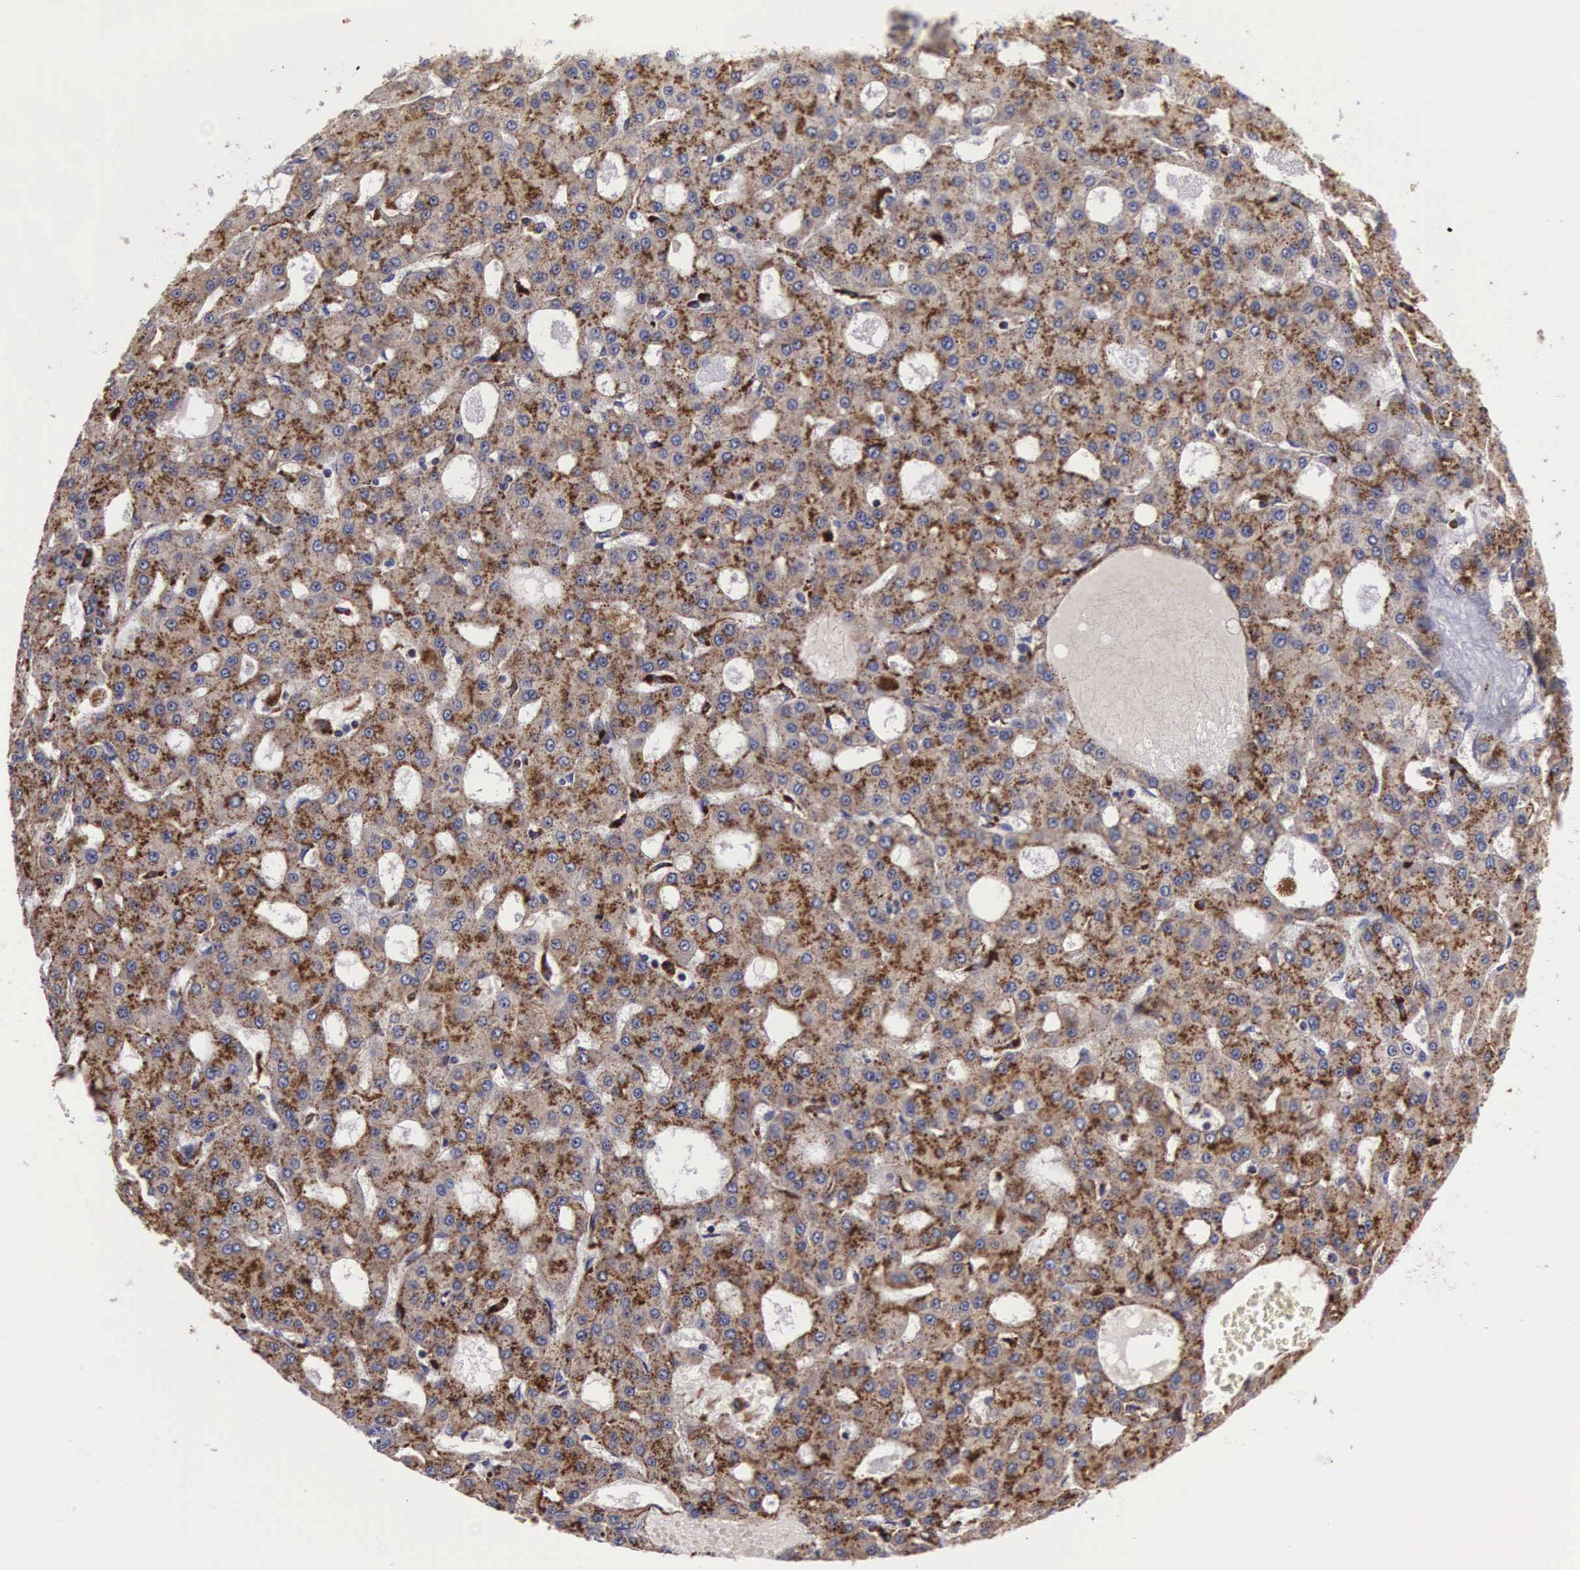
{"staining": {"intensity": "moderate", "quantity": ">75%", "location": "cytoplasmic/membranous"}, "tissue": "liver cancer", "cell_type": "Tumor cells", "image_type": "cancer", "snomed": [{"axis": "morphology", "description": "Carcinoma, Hepatocellular, NOS"}, {"axis": "topography", "description": "Liver"}], "caption": "Brown immunohistochemical staining in human liver cancer (hepatocellular carcinoma) displays moderate cytoplasmic/membranous staining in approximately >75% of tumor cells. (DAB (3,3'-diaminobenzidine) IHC, brown staining for protein, blue staining for nuclei).", "gene": "NAGA", "patient": {"sex": "male", "age": 47}}